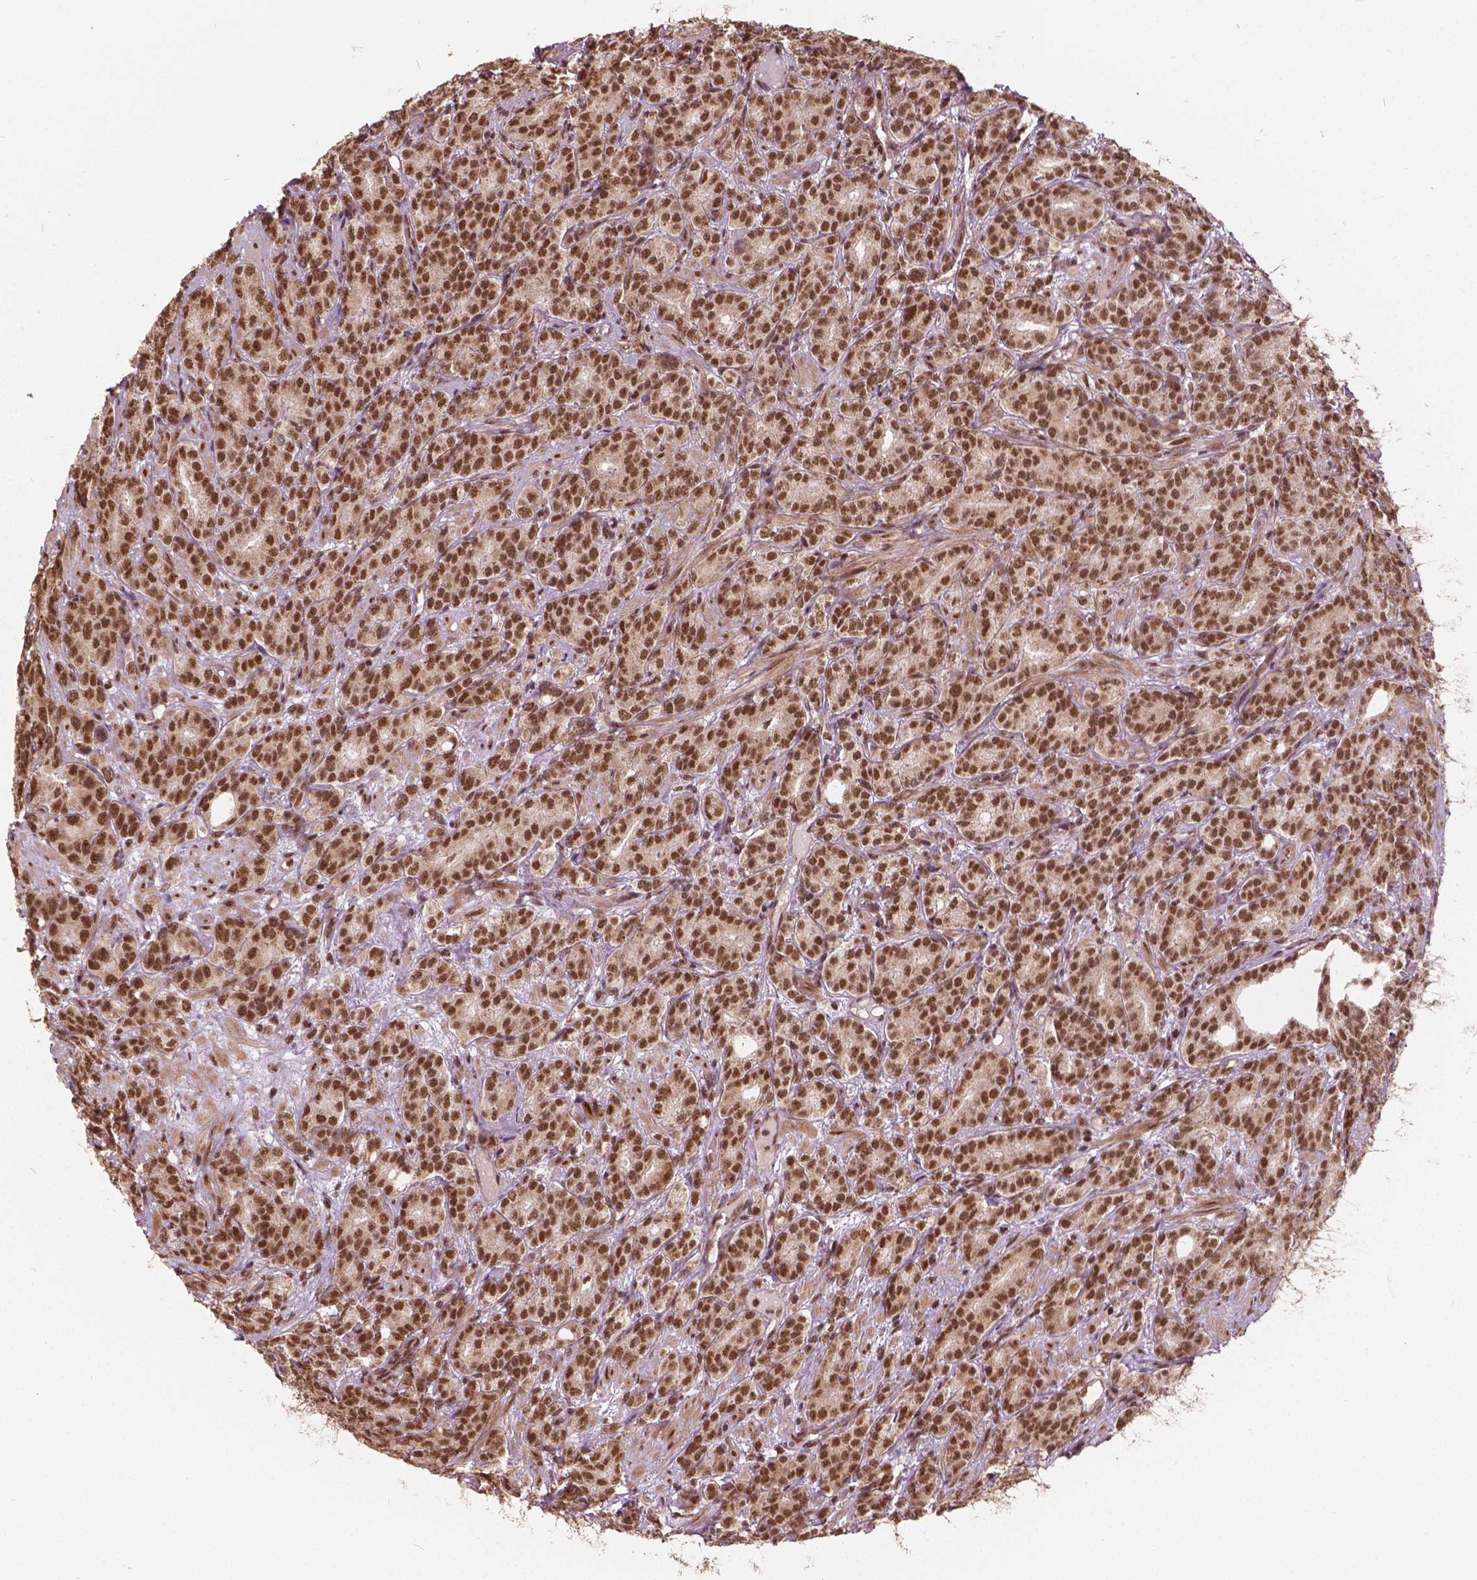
{"staining": {"intensity": "moderate", "quantity": ">75%", "location": "nuclear"}, "tissue": "prostate cancer", "cell_type": "Tumor cells", "image_type": "cancer", "snomed": [{"axis": "morphology", "description": "Adenocarcinoma, High grade"}, {"axis": "topography", "description": "Prostate"}], "caption": "Immunohistochemical staining of human high-grade adenocarcinoma (prostate) exhibits medium levels of moderate nuclear expression in approximately >75% of tumor cells. The protein of interest is shown in brown color, while the nuclei are stained blue.", "gene": "GPS2", "patient": {"sex": "male", "age": 90}}